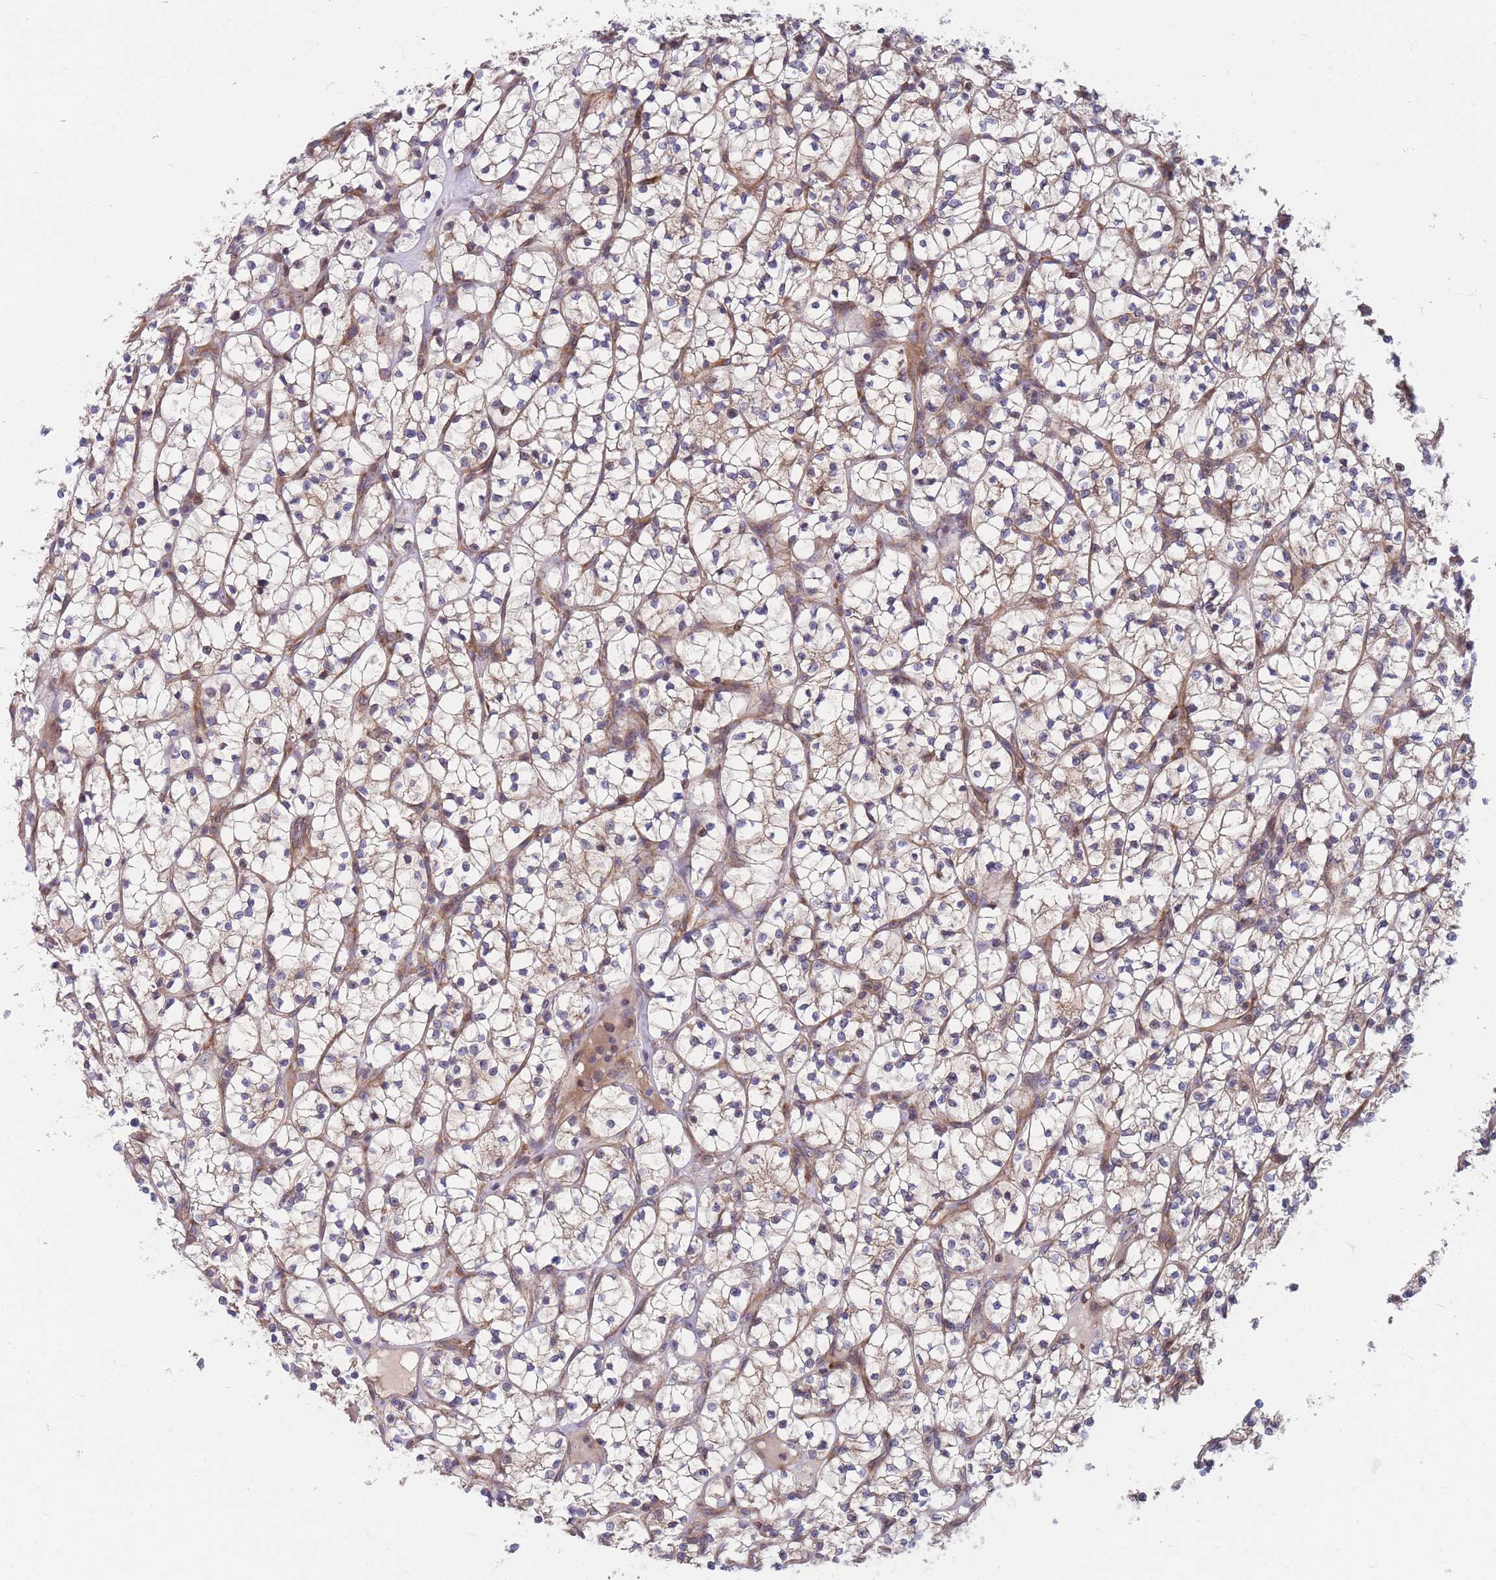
{"staining": {"intensity": "weak", "quantity": "25%-75%", "location": "cytoplasmic/membranous"}, "tissue": "renal cancer", "cell_type": "Tumor cells", "image_type": "cancer", "snomed": [{"axis": "morphology", "description": "Adenocarcinoma, NOS"}, {"axis": "topography", "description": "Kidney"}], "caption": "Adenocarcinoma (renal) stained for a protein (brown) exhibits weak cytoplasmic/membranous positive staining in about 25%-75% of tumor cells.", "gene": "TMEM131L", "patient": {"sex": "female", "age": 64}}